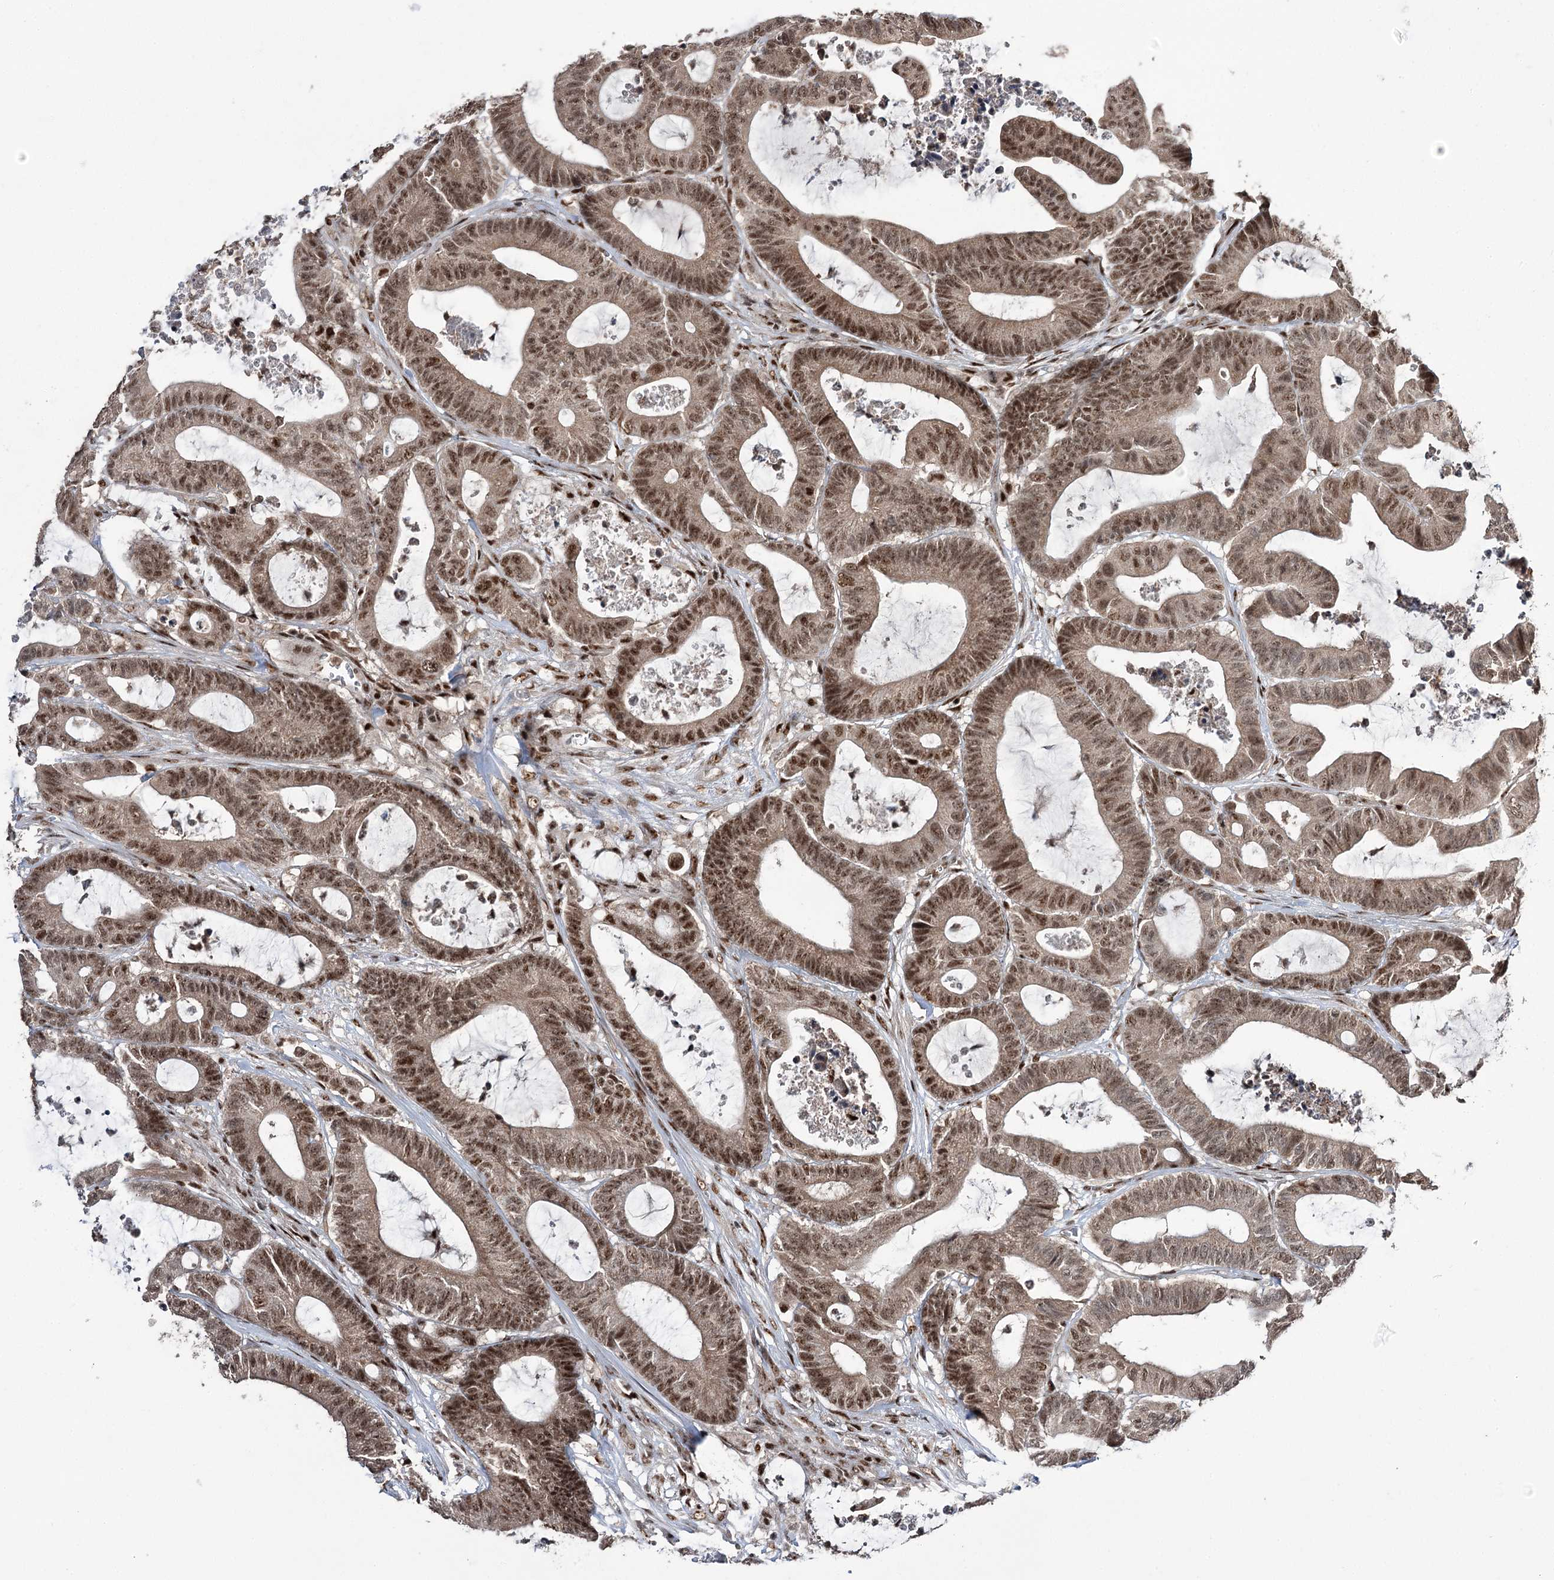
{"staining": {"intensity": "moderate", "quantity": ">75%", "location": "nuclear"}, "tissue": "colorectal cancer", "cell_type": "Tumor cells", "image_type": "cancer", "snomed": [{"axis": "morphology", "description": "Adenocarcinoma, NOS"}, {"axis": "topography", "description": "Colon"}], "caption": "Colorectal adenocarcinoma tissue displays moderate nuclear staining in about >75% of tumor cells, visualized by immunohistochemistry.", "gene": "ERCC3", "patient": {"sex": "female", "age": 84}}